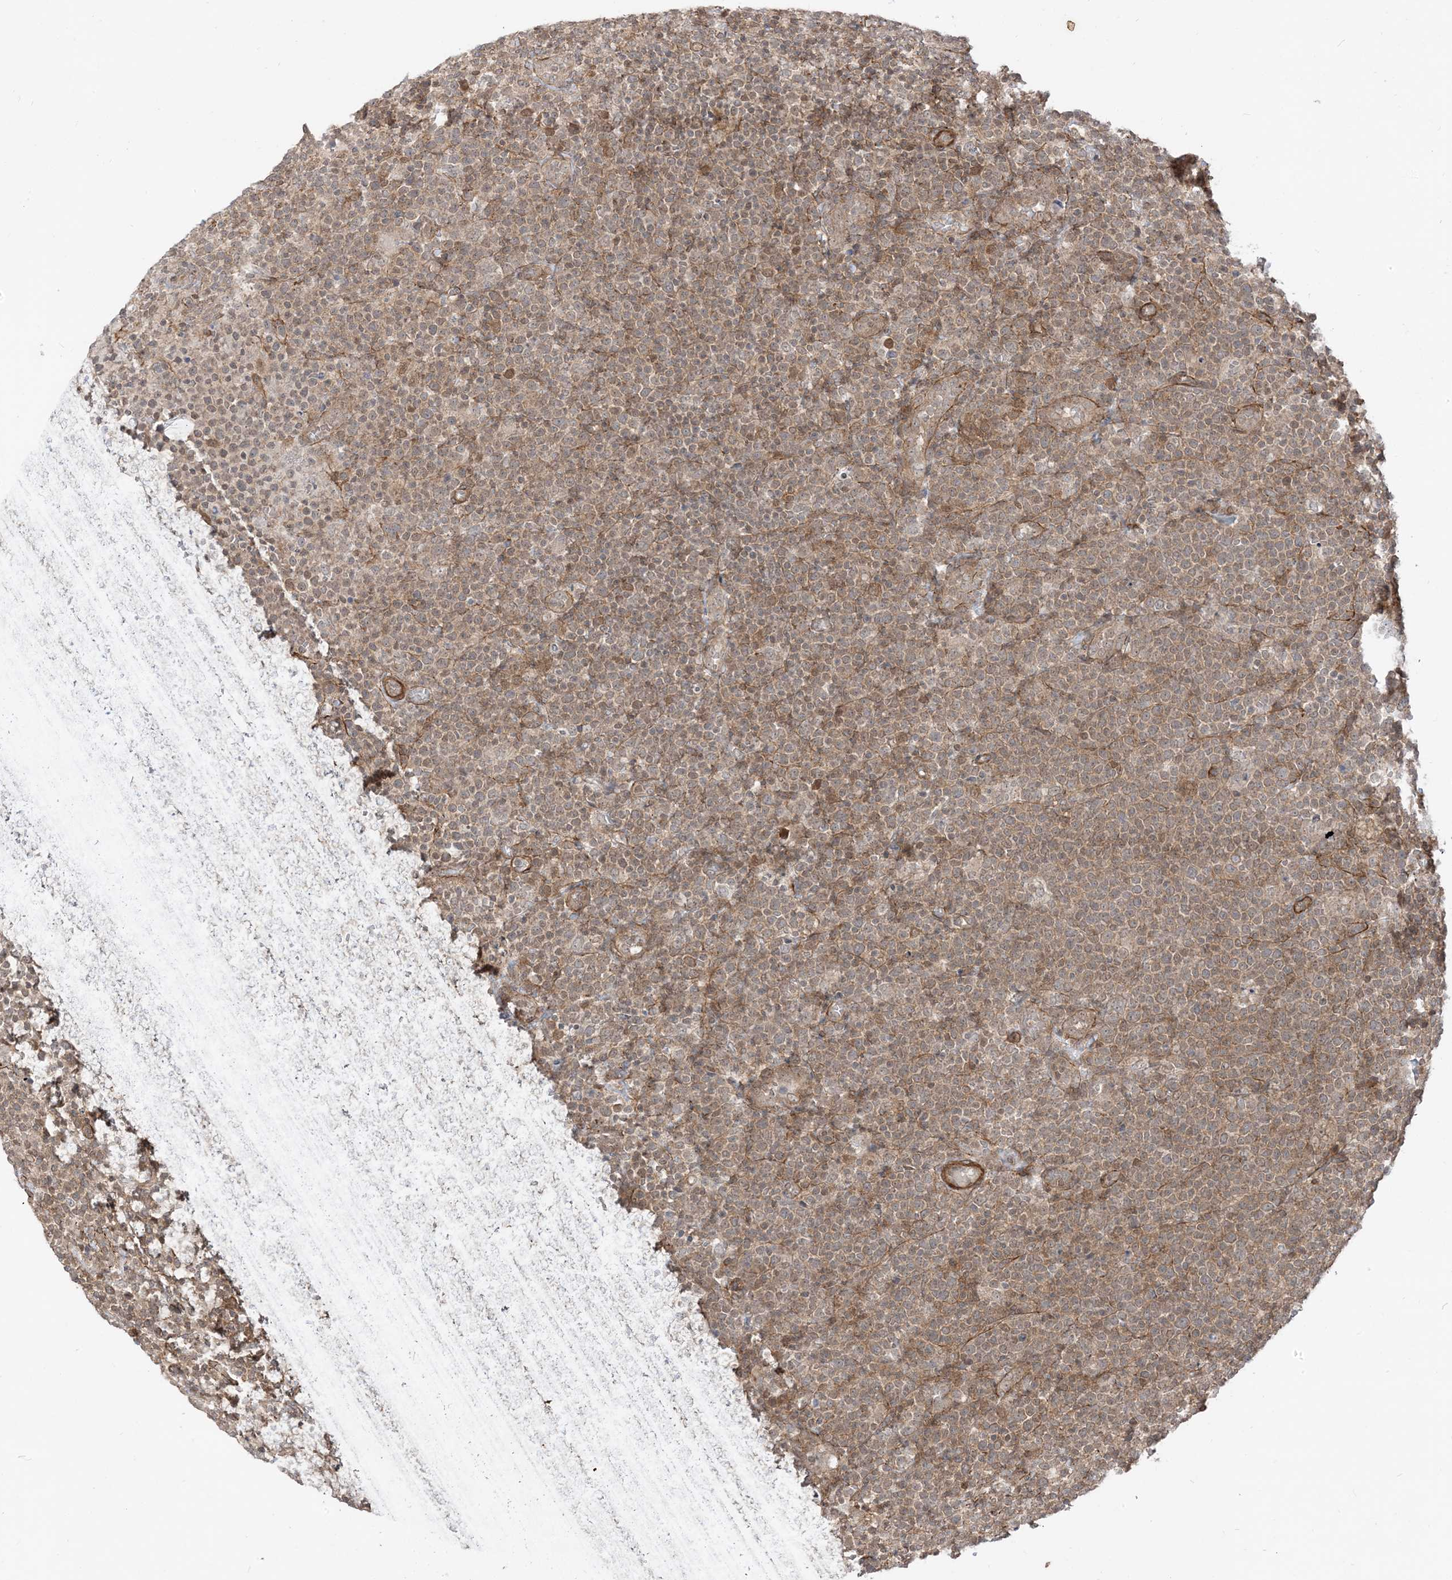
{"staining": {"intensity": "weak", "quantity": "25%-75%", "location": "cytoplasmic/membranous,nuclear"}, "tissue": "lymphoma", "cell_type": "Tumor cells", "image_type": "cancer", "snomed": [{"axis": "morphology", "description": "Malignant lymphoma, non-Hodgkin's type, High grade"}, {"axis": "topography", "description": "Lymph node"}], "caption": "Weak cytoplasmic/membranous and nuclear protein staining is appreciated in about 25%-75% of tumor cells in lymphoma. (Stains: DAB (3,3'-diaminobenzidine) in brown, nuclei in blue, Microscopy: brightfield microscopy at high magnification).", "gene": "TBCC", "patient": {"sex": "male", "age": 61}}